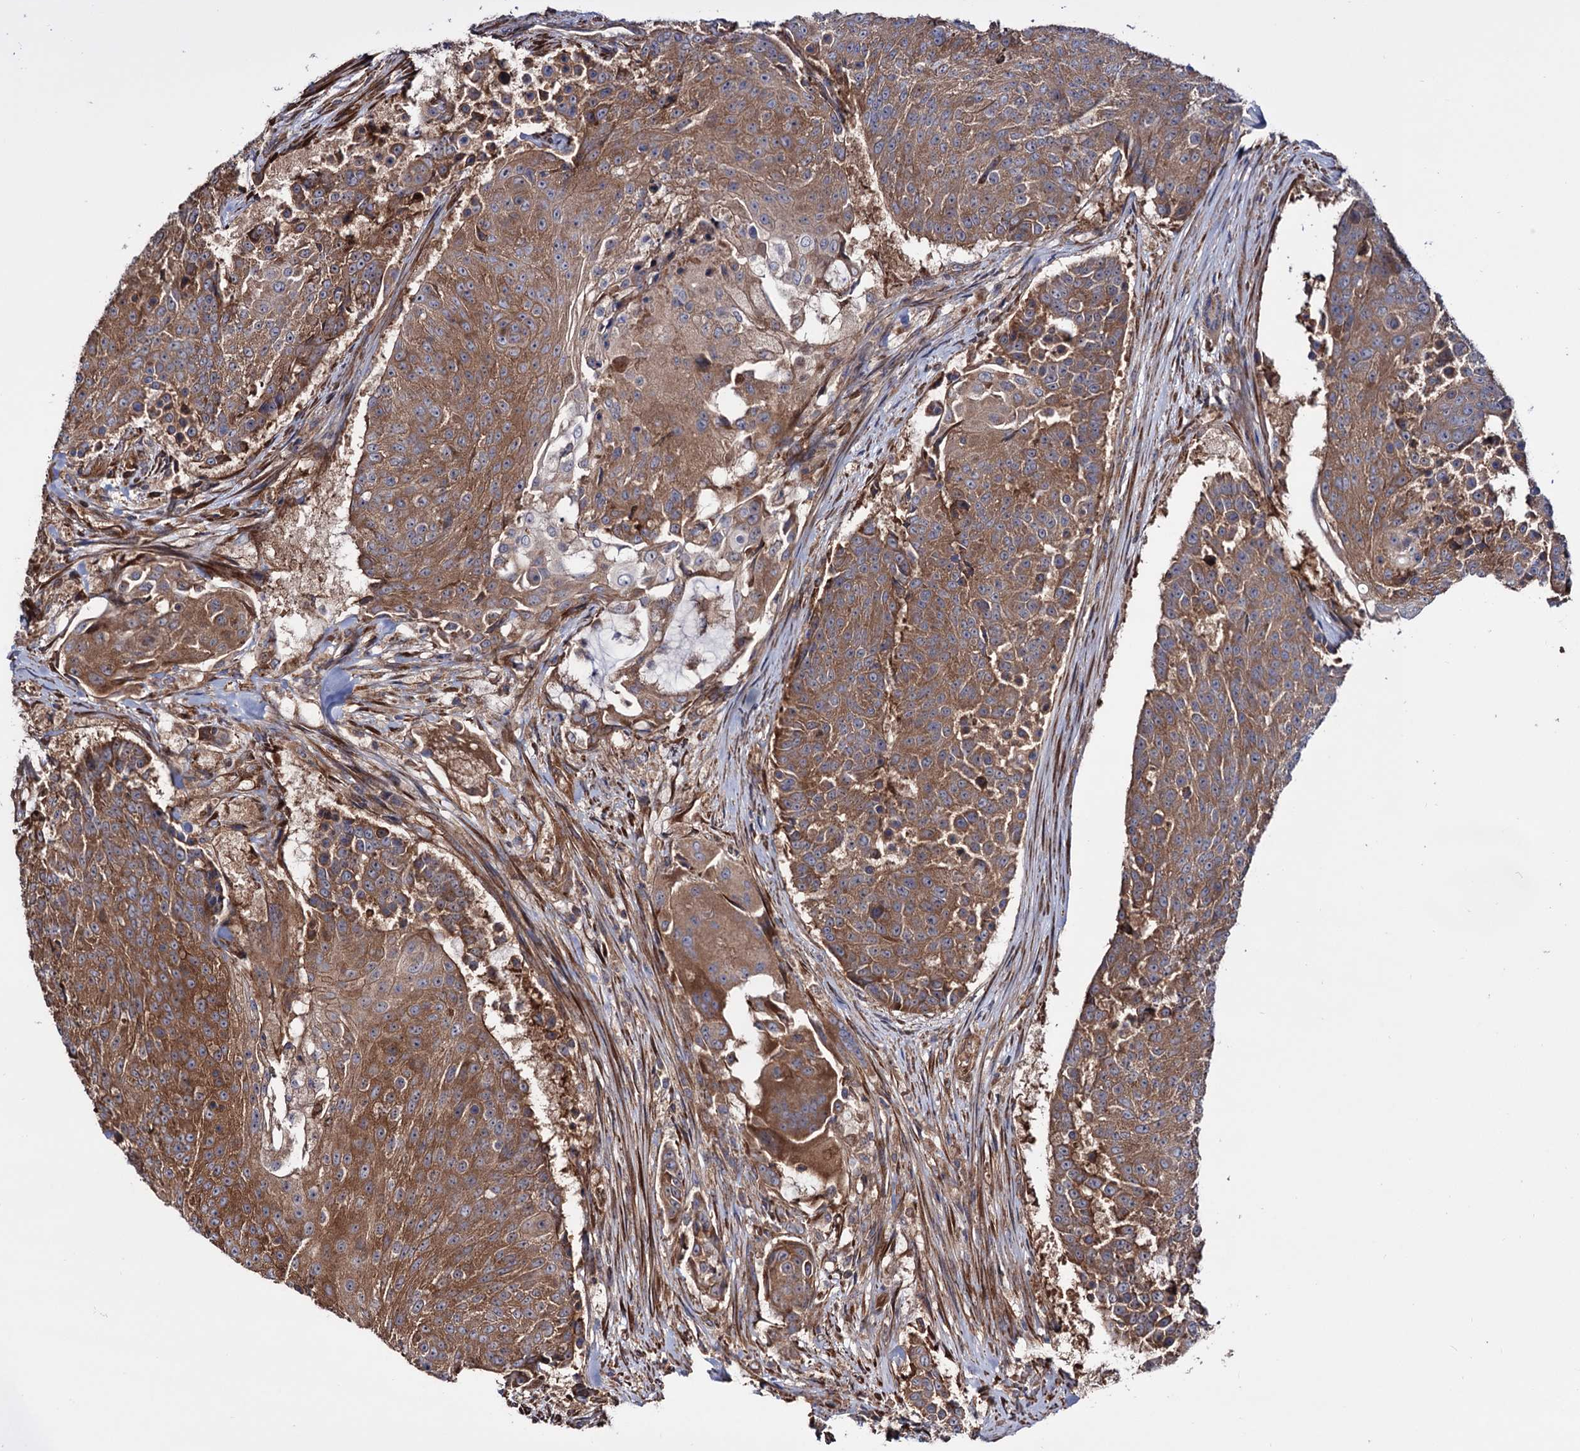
{"staining": {"intensity": "moderate", "quantity": ">75%", "location": "cytoplasmic/membranous"}, "tissue": "urothelial cancer", "cell_type": "Tumor cells", "image_type": "cancer", "snomed": [{"axis": "morphology", "description": "Urothelial carcinoma, High grade"}, {"axis": "topography", "description": "Urinary bladder"}], "caption": "IHC staining of urothelial cancer, which shows medium levels of moderate cytoplasmic/membranous staining in about >75% of tumor cells indicating moderate cytoplasmic/membranous protein expression. The staining was performed using DAB (3,3'-diaminobenzidine) (brown) for protein detection and nuclei were counterstained in hematoxylin (blue).", "gene": "FERMT2", "patient": {"sex": "female", "age": 63}}